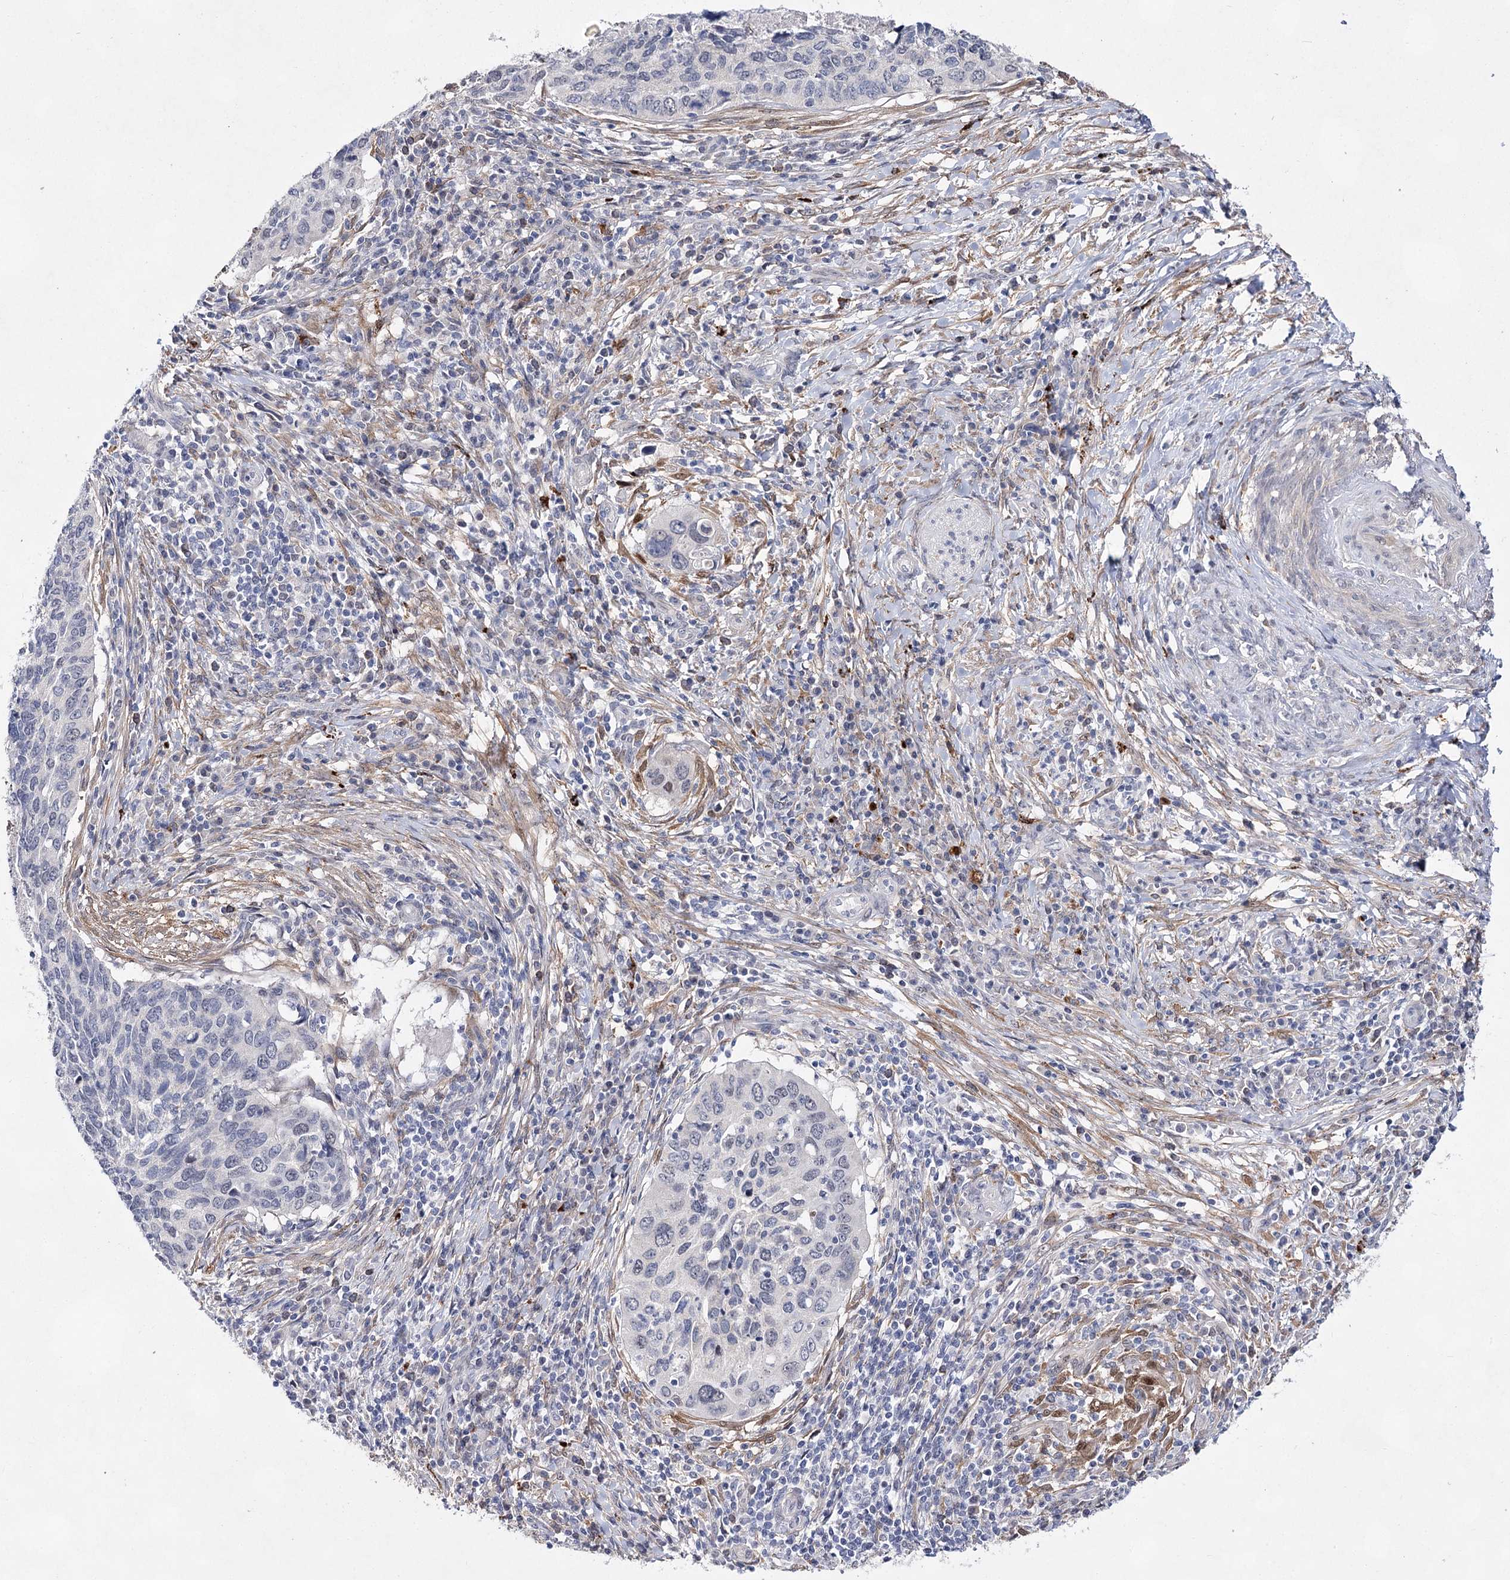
{"staining": {"intensity": "negative", "quantity": "none", "location": "none"}, "tissue": "cervical cancer", "cell_type": "Tumor cells", "image_type": "cancer", "snomed": [{"axis": "morphology", "description": "Squamous cell carcinoma, NOS"}, {"axis": "topography", "description": "Cervix"}], "caption": "This is an immunohistochemistry (IHC) micrograph of cervical squamous cell carcinoma. There is no staining in tumor cells.", "gene": "UGDH", "patient": {"sex": "female", "age": 38}}